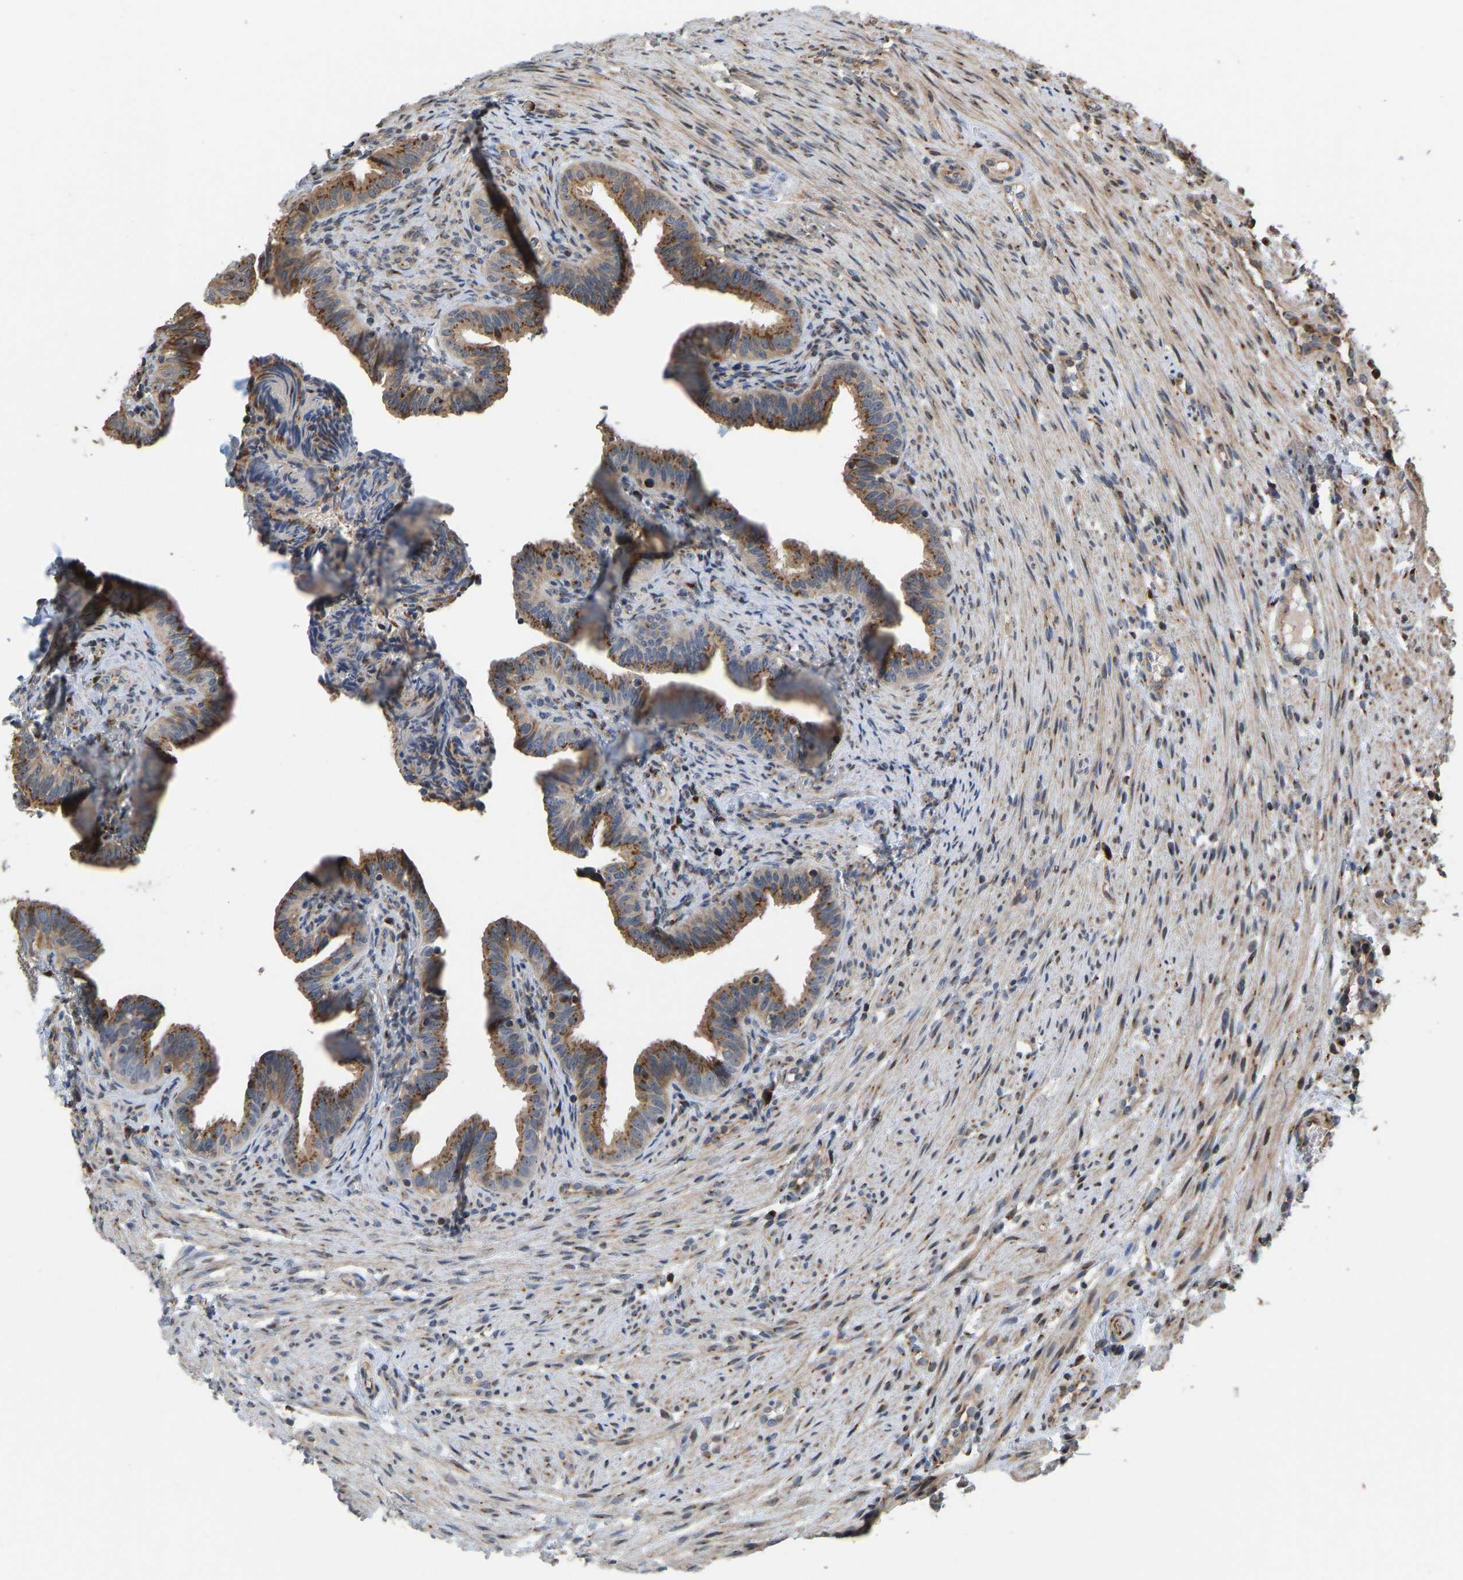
{"staining": {"intensity": "moderate", "quantity": ">75%", "location": "cytoplasmic/membranous"}, "tissue": "fallopian tube", "cell_type": "Glandular cells", "image_type": "normal", "snomed": [{"axis": "morphology", "description": "Normal tissue, NOS"}, {"axis": "topography", "description": "Fallopian tube"}, {"axis": "topography", "description": "Placenta"}], "caption": "Immunohistochemical staining of unremarkable human fallopian tube shows moderate cytoplasmic/membranous protein staining in about >75% of glandular cells. (DAB (3,3'-diaminobenzidine) IHC, brown staining for protein, blue staining for nuclei).", "gene": "YIPF4", "patient": {"sex": "female", "age": 34}}